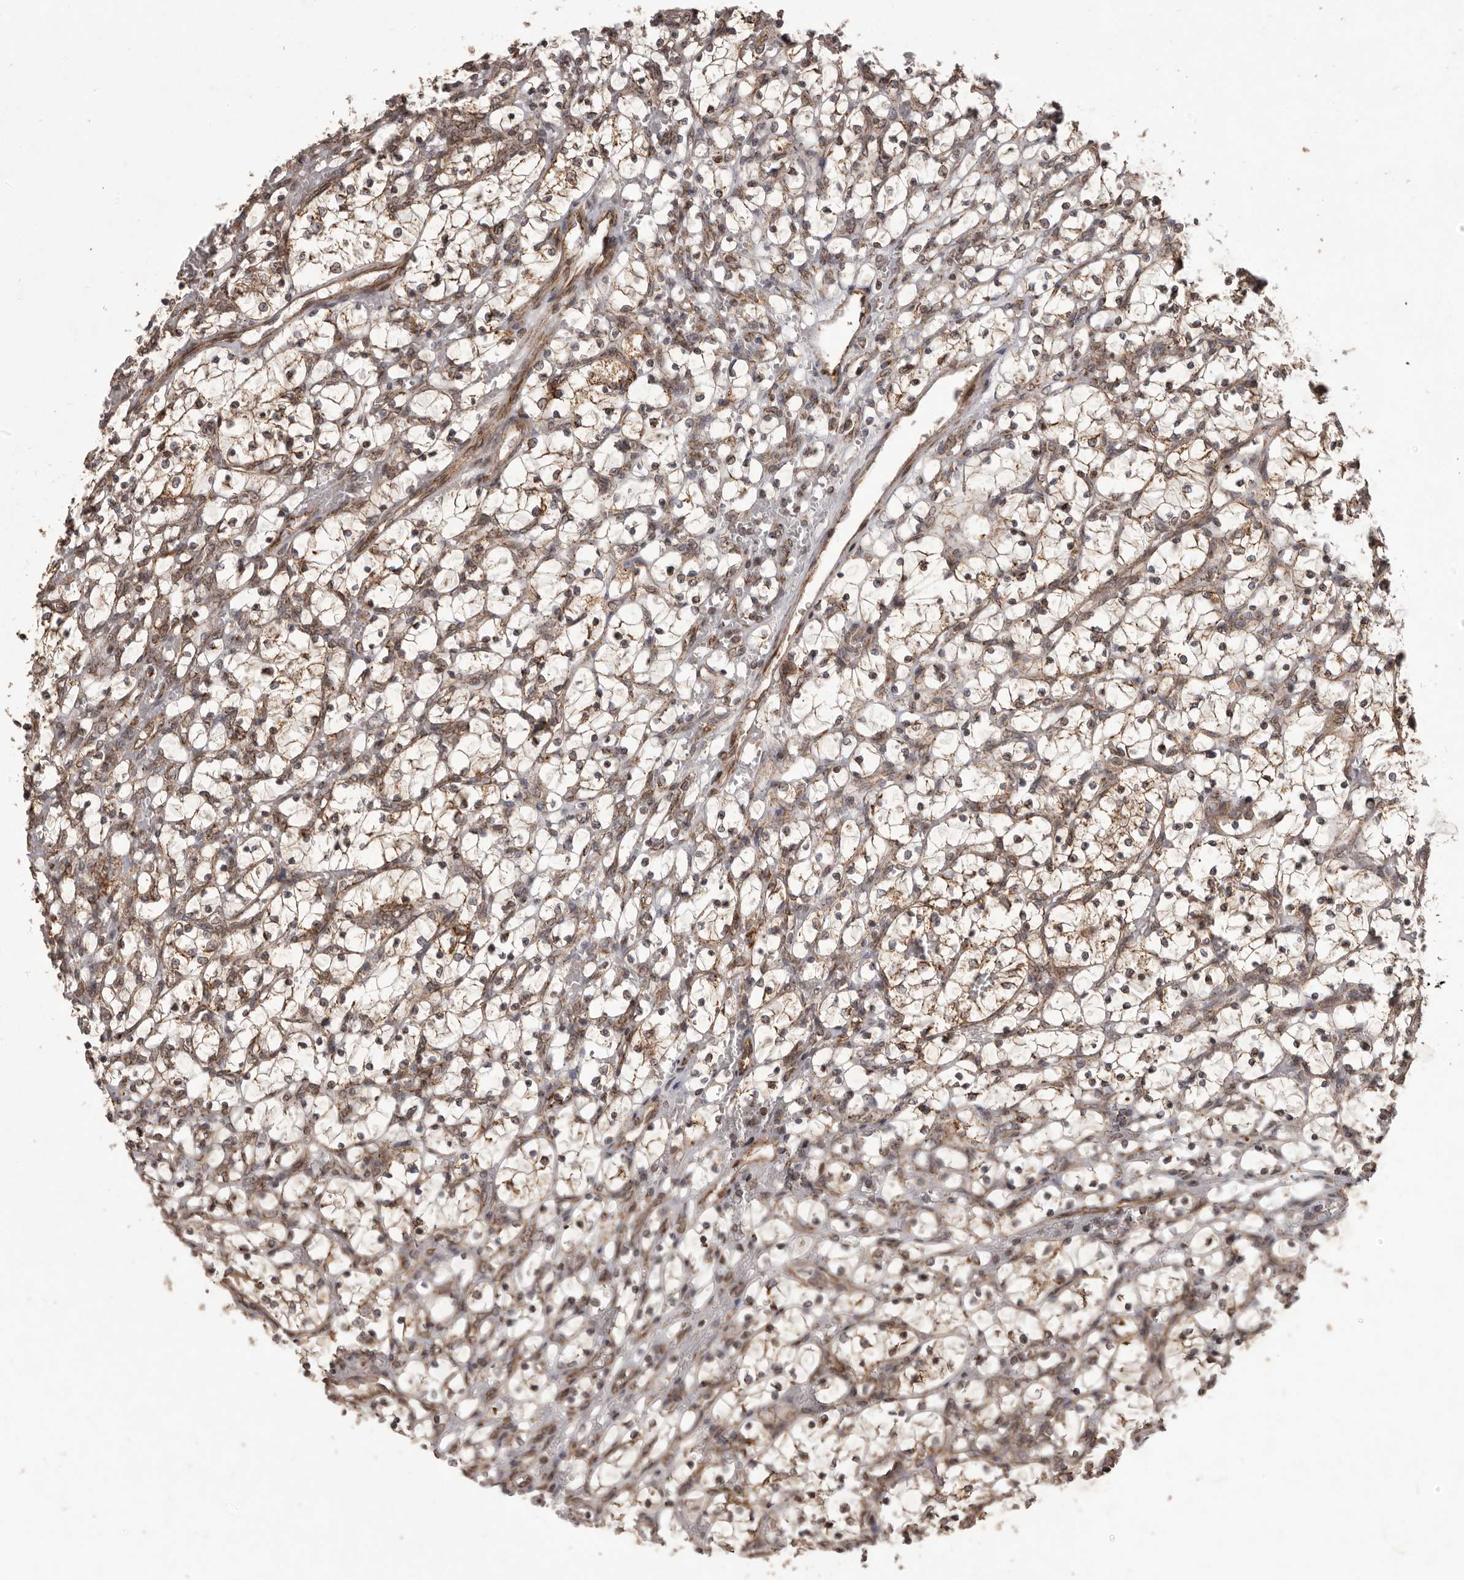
{"staining": {"intensity": "weak", "quantity": "25%-75%", "location": "cytoplasmic/membranous"}, "tissue": "renal cancer", "cell_type": "Tumor cells", "image_type": "cancer", "snomed": [{"axis": "morphology", "description": "Adenocarcinoma, NOS"}, {"axis": "topography", "description": "Kidney"}], "caption": "Human renal cancer stained for a protein (brown) displays weak cytoplasmic/membranous positive staining in about 25%-75% of tumor cells.", "gene": "CHRM2", "patient": {"sex": "female", "age": 69}}